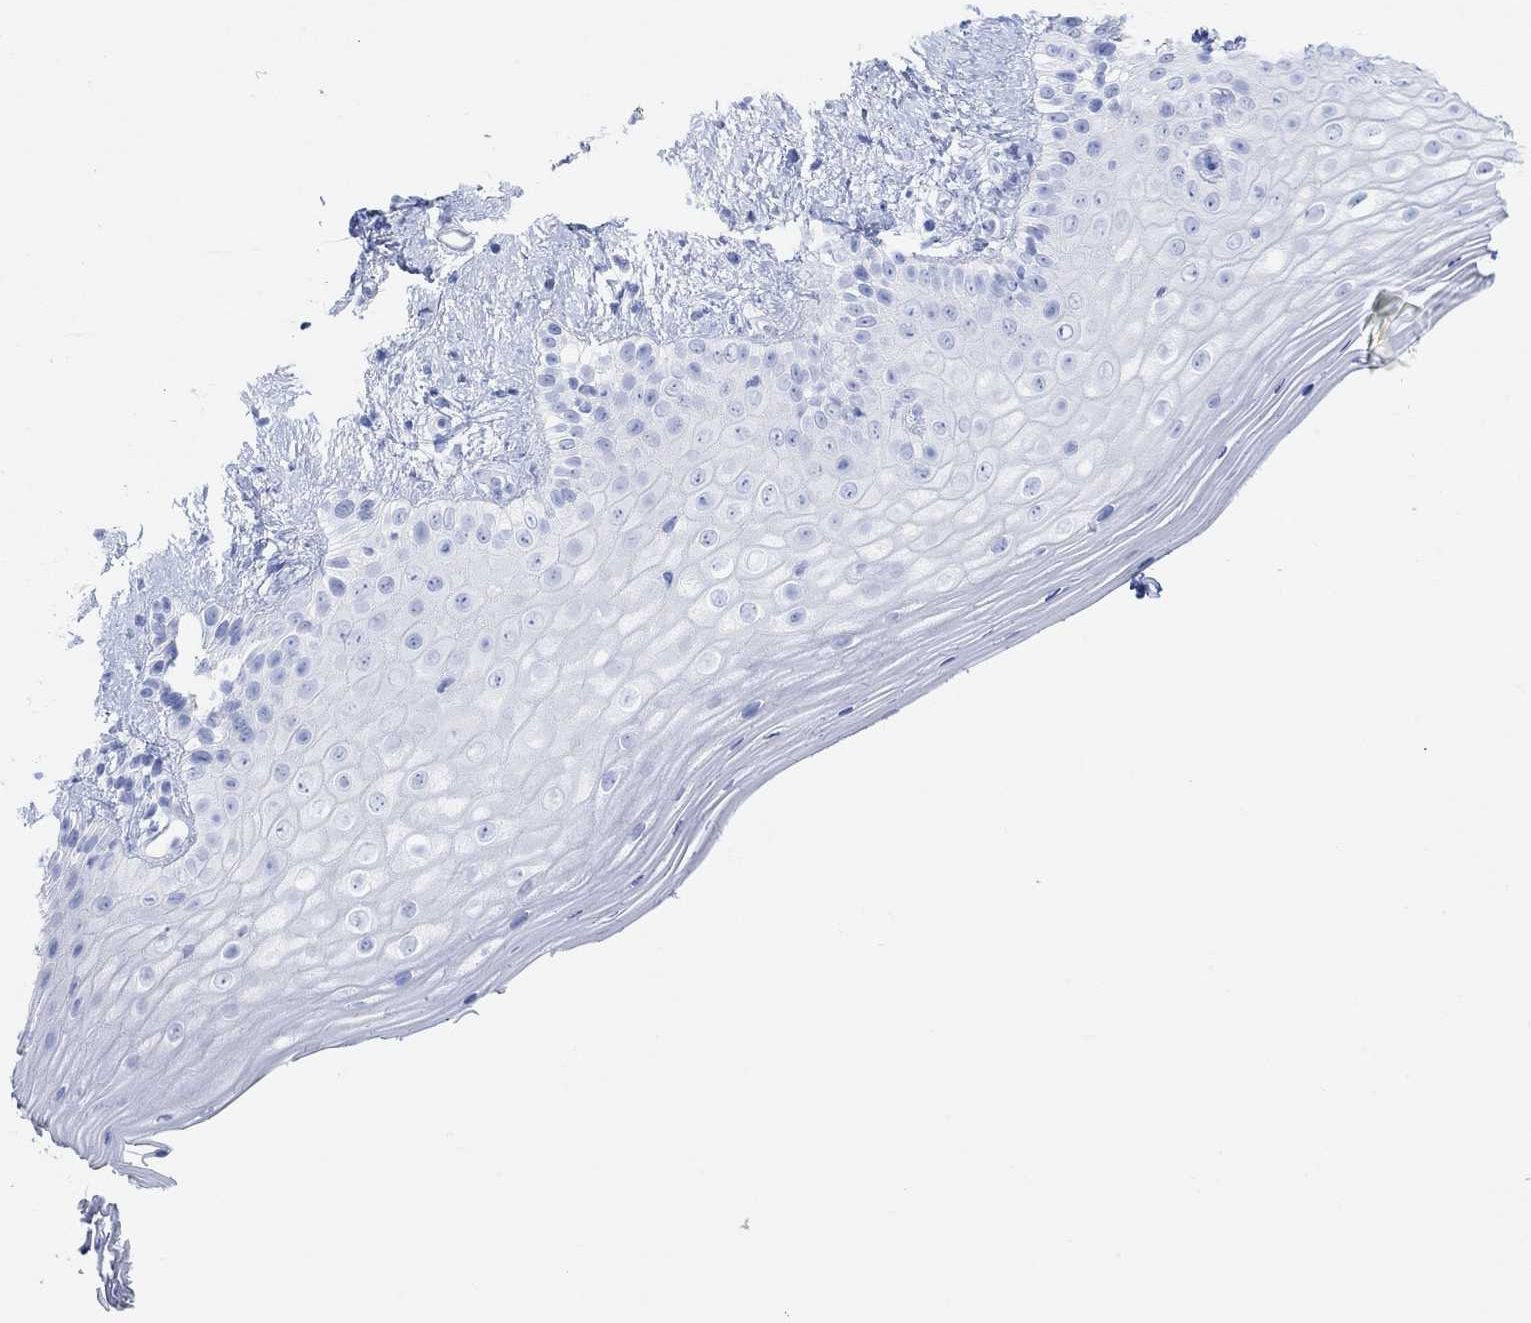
{"staining": {"intensity": "negative", "quantity": "none", "location": "none"}, "tissue": "vagina", "cell_type": "Squamous epithelial cells", "image_type": "normal", "snomed": [{"axis": "morphology", "description": "Normal tissue, NOS"}, {"axis": "topography", "description": "Vagina"}], "caption": "The histopathology image reveals no staining of squamous epithelial cells in benign vagina. (Stains: DAB IHC with hematoxylin counter stain, Microscopy: brightfield microscopy at high magnification).", "gene": "ANKRD33", "patient": {"sex": "female", "age": 47}}